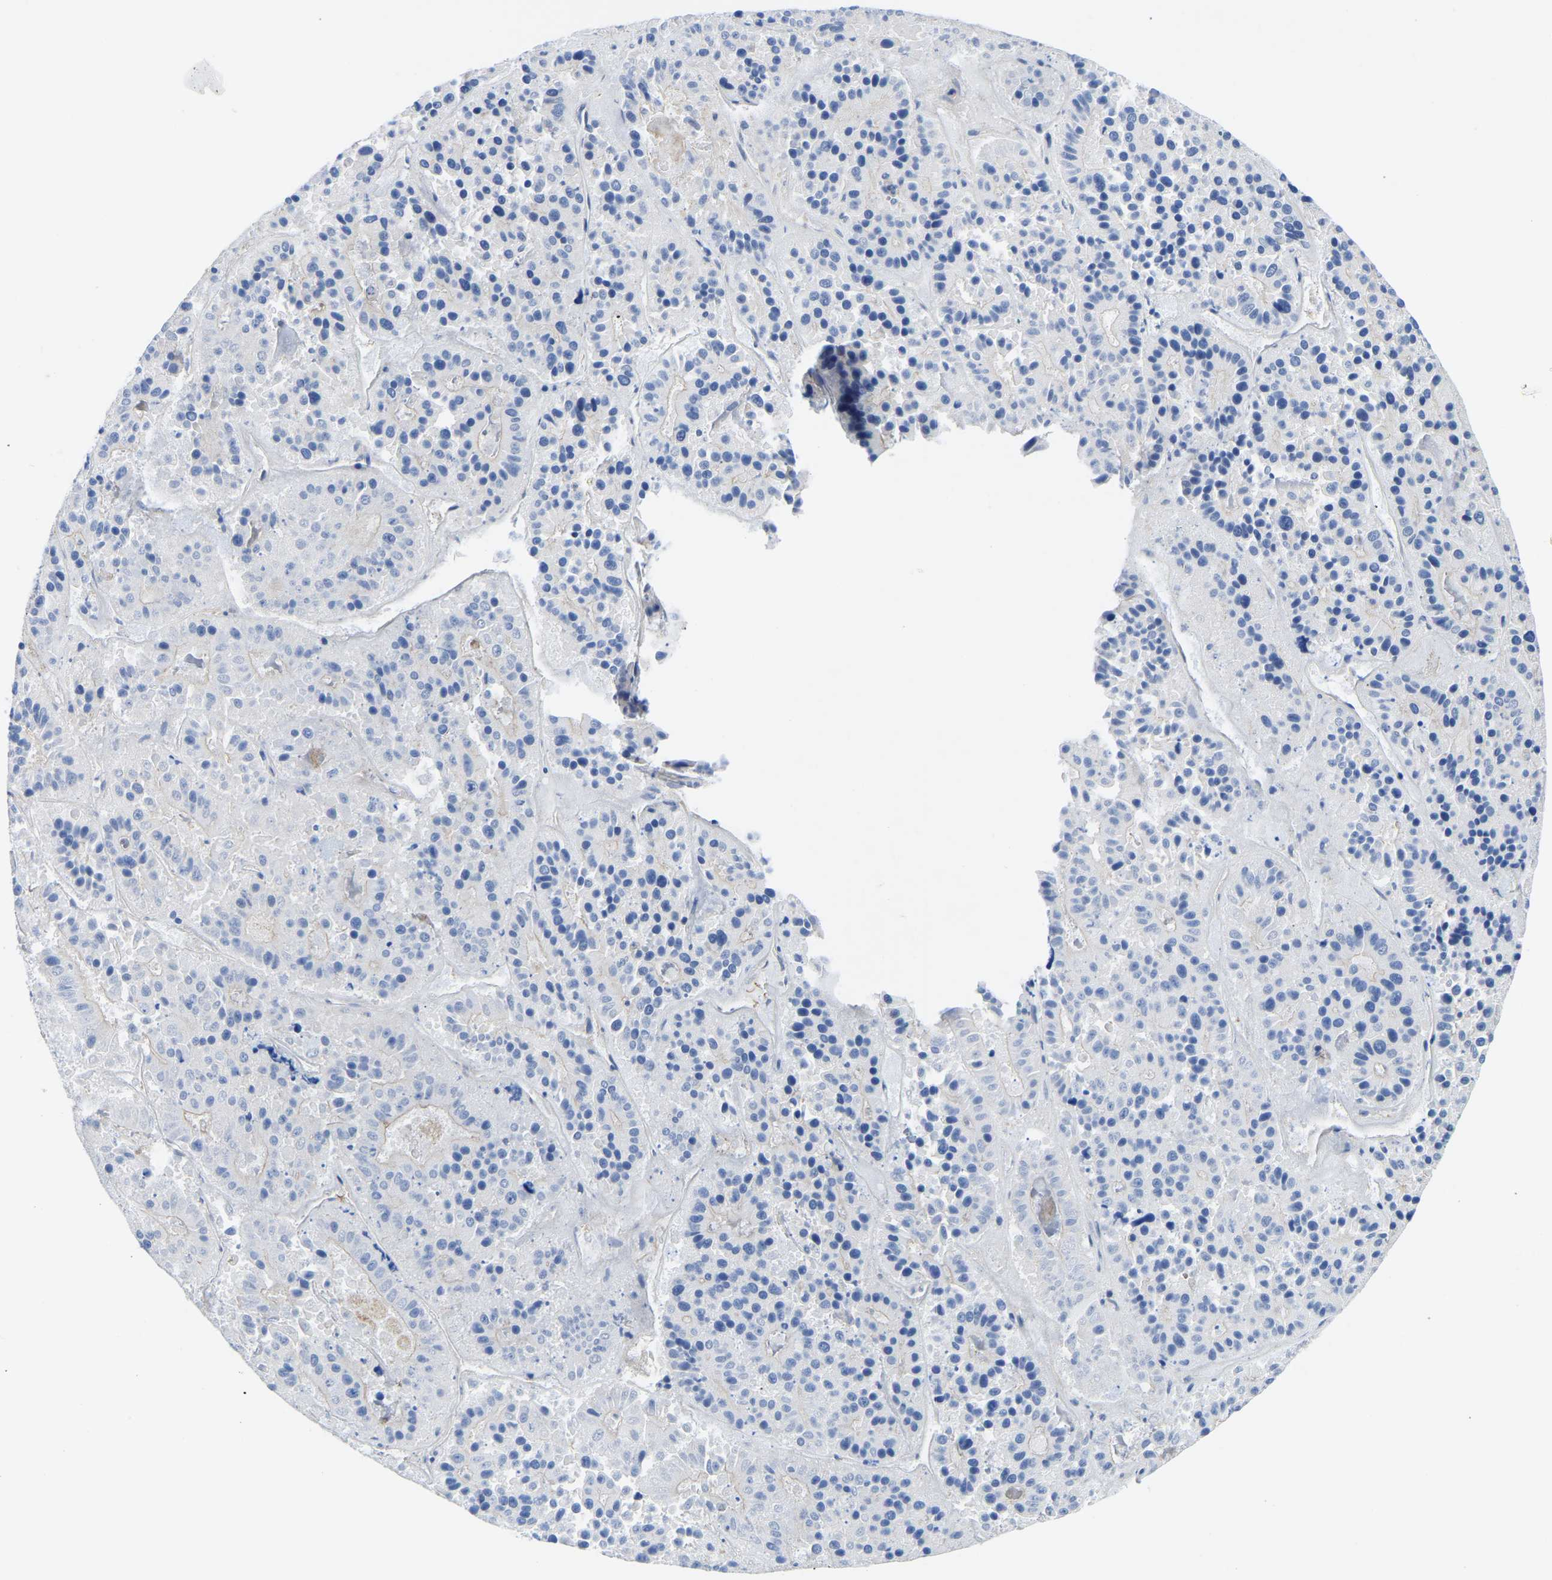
{"staining": {"intensity": "negative", "quantity": "none", "location": "none"}, "tissue": "pancreatic cancer", "cell_type": "Tumor cells", "image_type": "cancer", "snomed": [{"axis": "morphology", "description": "Adenocarcinoma, NOS"}, {"axis": "topography", "description": "Pancreas"}], "caption": "IHC image of pancreatic cancer (adenocarcinoma) stained for a protein (brown), which shows no positivity in tumor cells.", "gene": "UPK3A", "patient": {"sex": "male", "age": 50}}